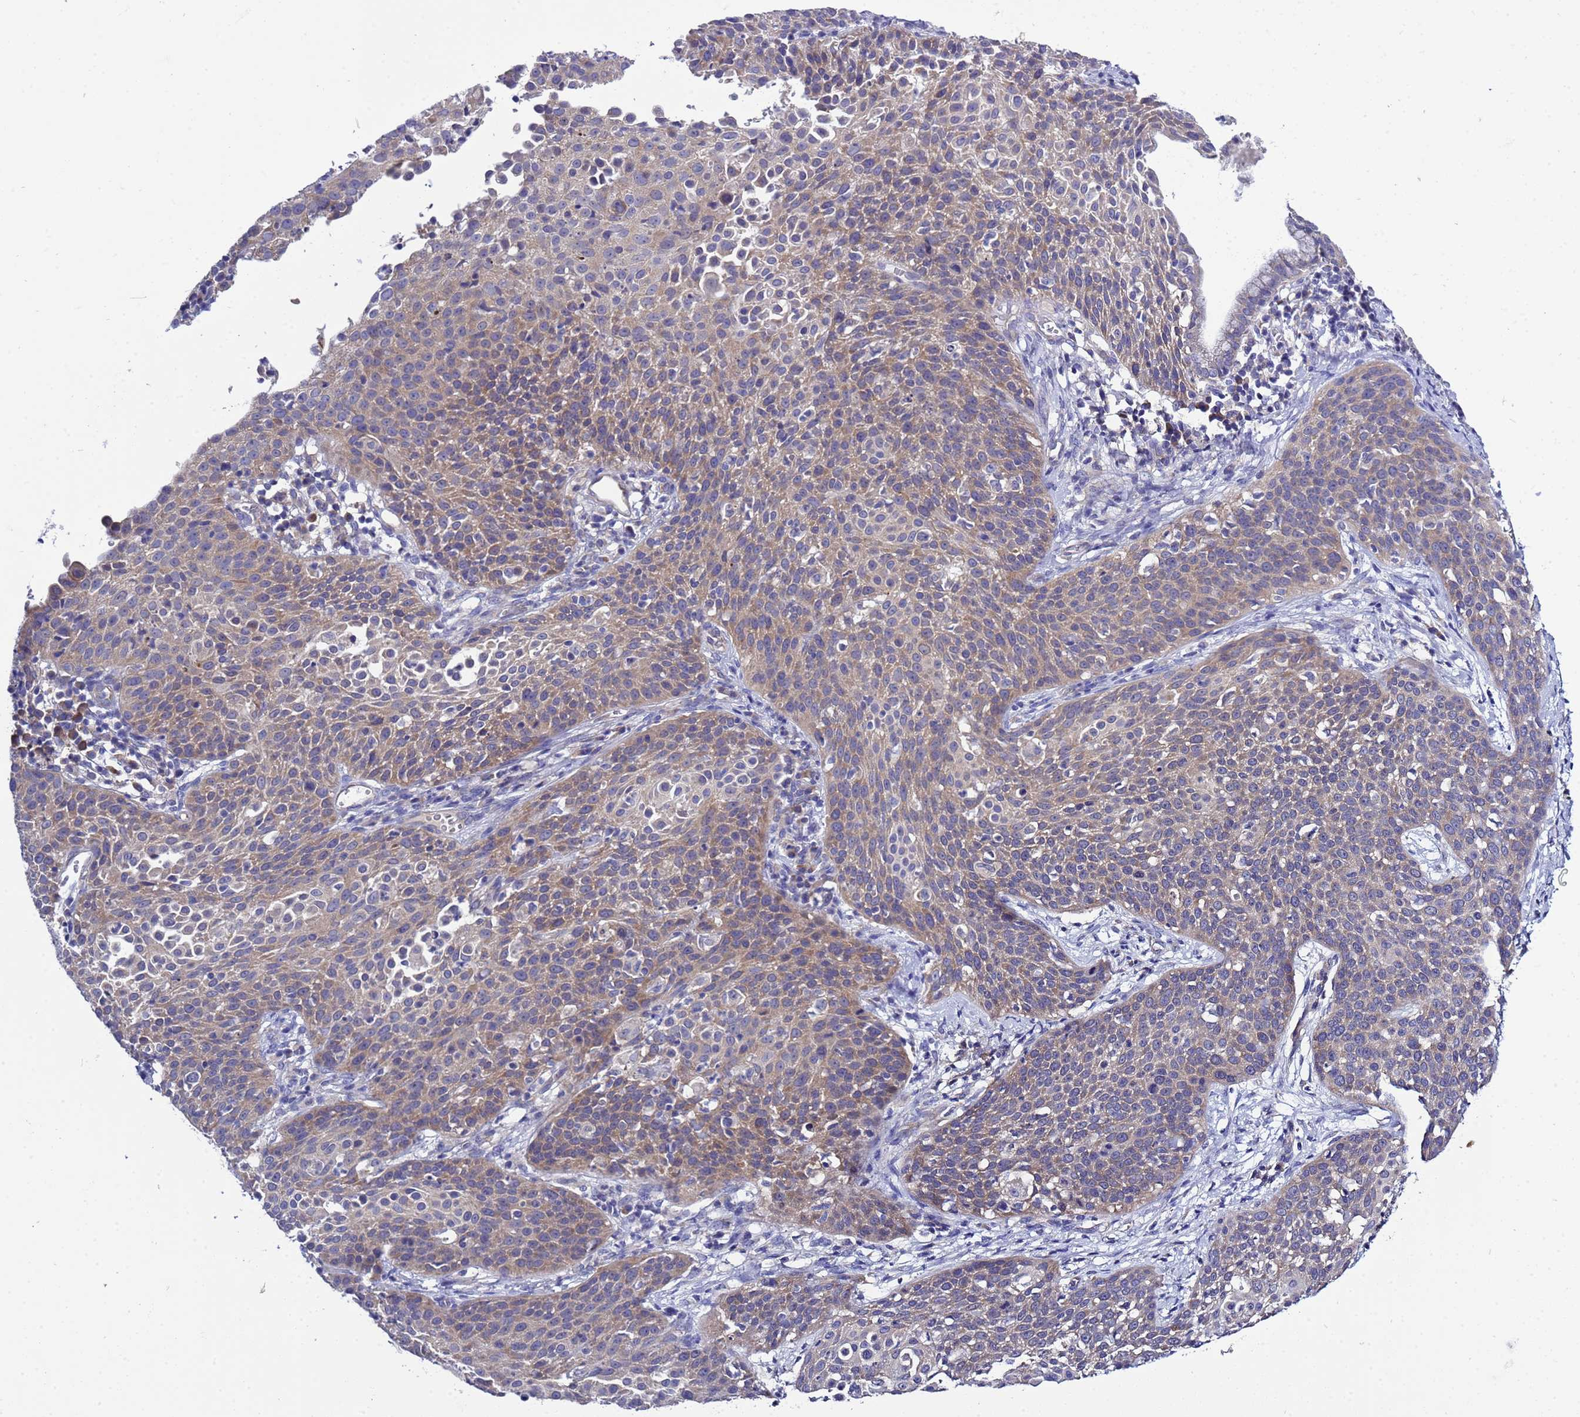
{"staining": {"intensity": "weak", "quantity": "25%-75%", "location": "cytoplasmic/membranous"}, "tissue": "cervical cancer", "cell_type": "Tumor cells", "image_type": "cancer", "snomed": [{"axis": "morphology", "description": "Squamous cell carcinoma, NOS"}, {"axis": "topography", "description": "Cervix"}], "caption": "Cervical cancer stained for a protein (brown) reveals weak cytoplasmic/membranous positive expression in about 25%-75% of tumor cells.", "gene": "RC3H2", "patient": {"sex": "female", "age": 38}}